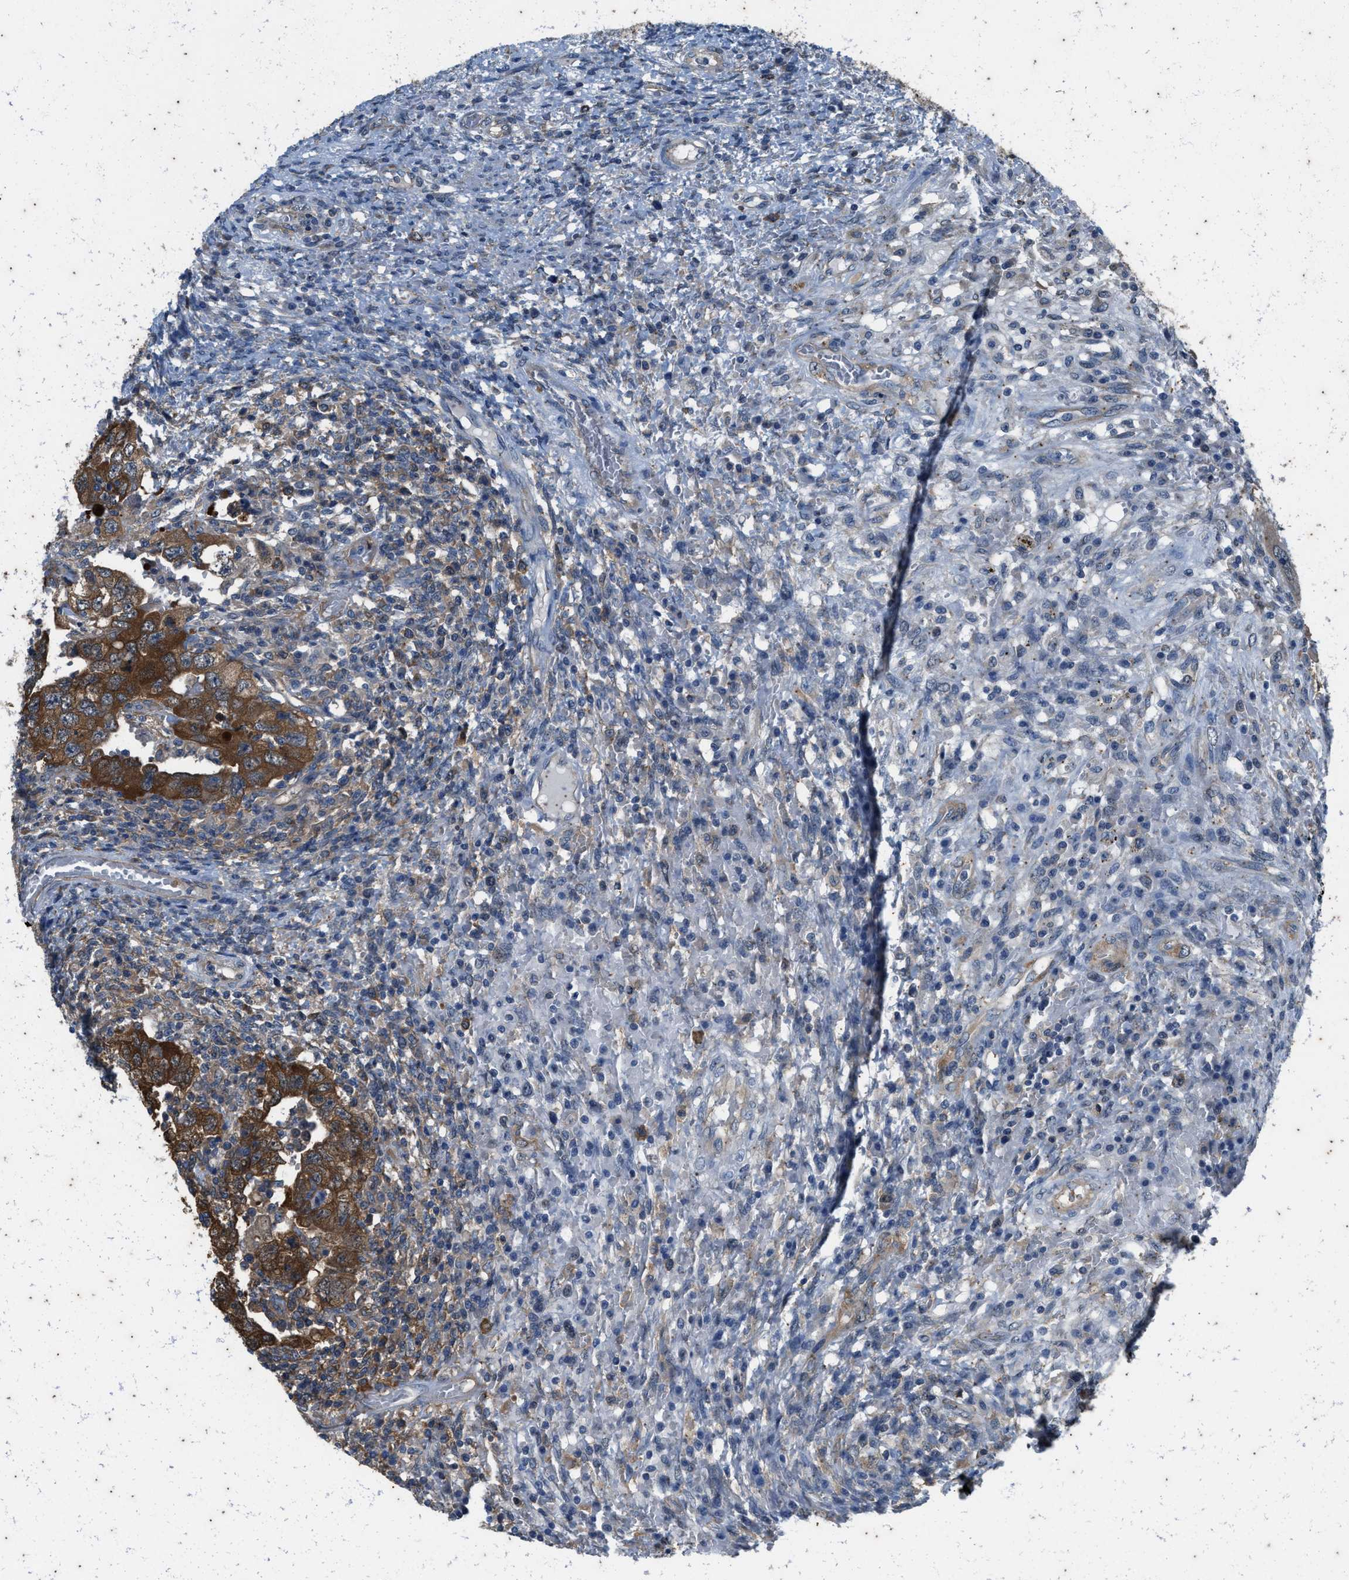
{"staining": {"intensity": "moderate", "quantity": ">75%", "location": "cytoplasmic/membranous"}, "tissue": "testis cancer", "cell_type": "Tumor cells", "image_type": "cancer", "snomed": [{"axis": "morphology", "description": "Carcinoma, Embryonal, NOS"}, {"axis": "topography", "description": "Testis"}], "caption": "An immunohistochemistry micrograph of tumor tissue is shown. Protein staining in brown labels moderate cytoplasmic/membranous positivity in testis cancer within tumor cells. (Brightfield microscopy of DAB IHC at high magnification).", "gene": "COX19", "patient": {"sex": "male", "age": 26}}